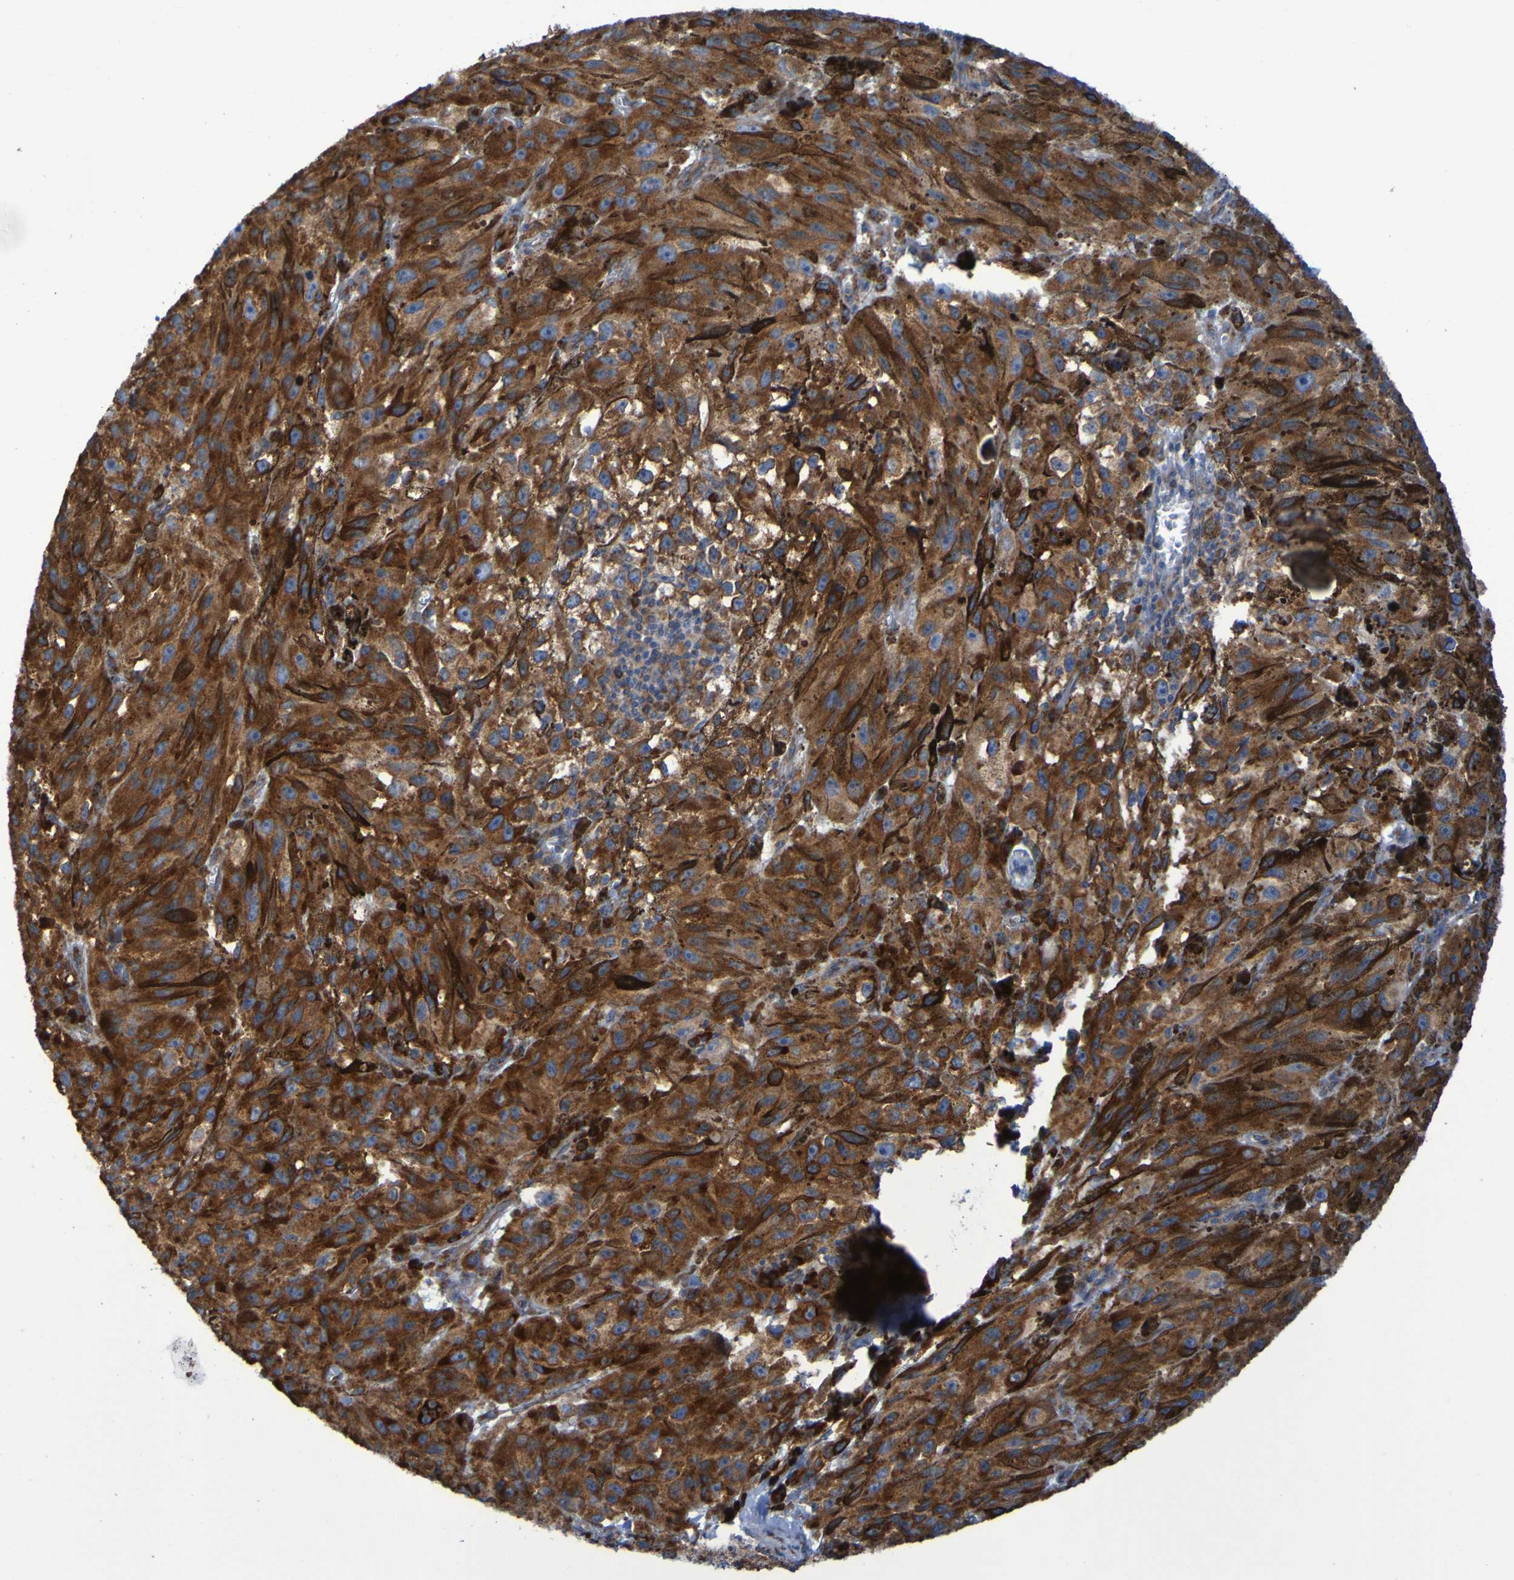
{"staining": {"intensity": "strong", "quantity": ">75%", "location": "cytoplasmic/membranous"}, "tissue": "melanoma", "cell_type": "Tumor cells", "image_type": "cancer", "snomed": [{"axis": "morphology", "description": "Malignant melanoma, NOS"}, {"axis": "topography", "description": "Skin"}], "caption": "Melanoma tissue shows strong cytoplasmic/membranous expression in about >75% of tumor cells", "gene": "FKBP3", "patient": {"sex": "female", "age": 104}}